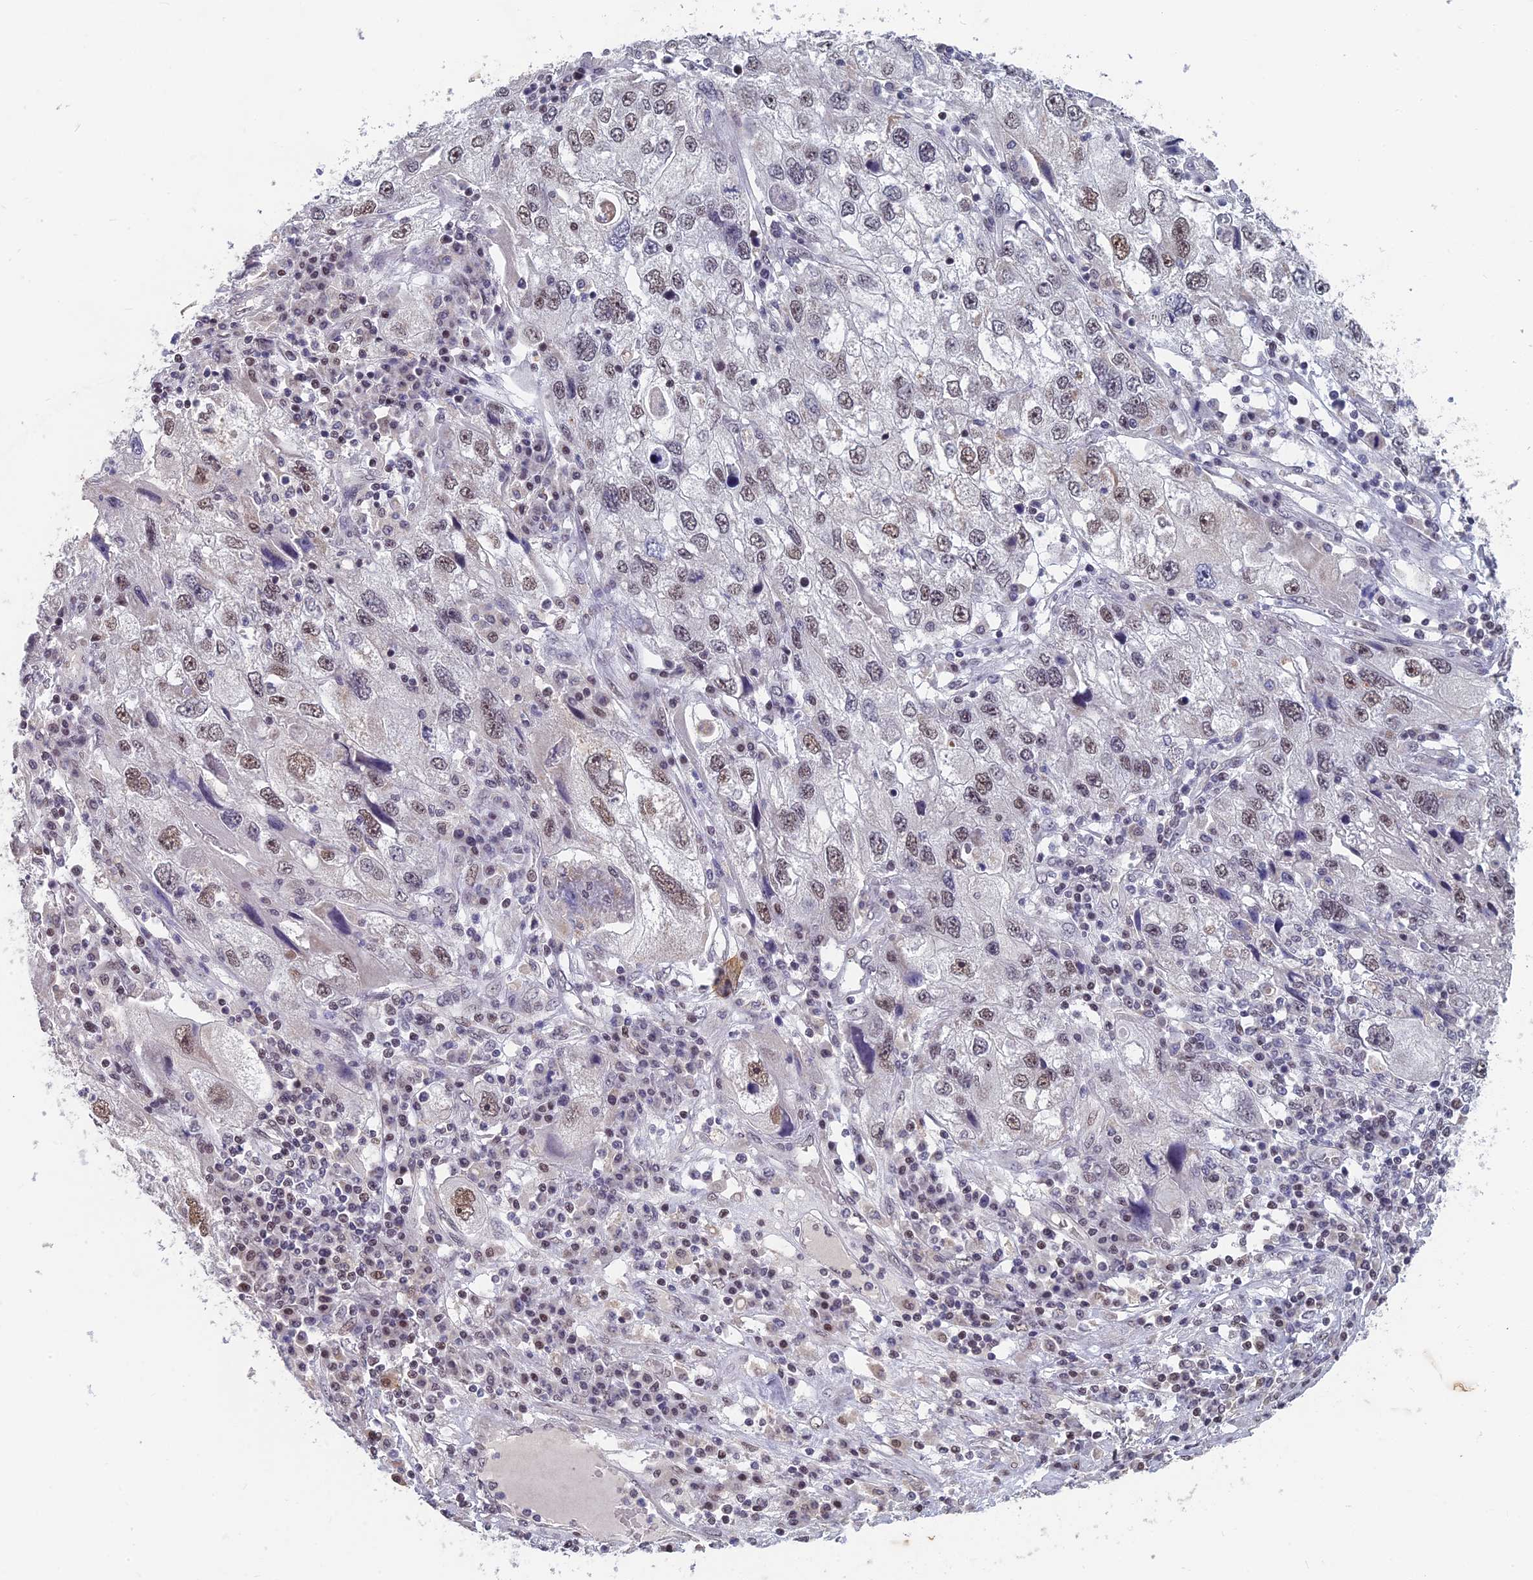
{"staining": {"intensity": "weak", "quantity": "25%-75%", "location": "nuclear"}, "tissue": "endometrial cancer", "cell_type": "Tumor cells", "image_type": "cancer", "snomed": [{"axis": "morphology", "description": "Adenocarcinoma, NOS"}, {"axis": "topography", "description": "Endometrium"}], "caption": "Protein staining reveals weak nuclear expression in approximately 25%-75% of tumor cells in endometrial adenocarcinoma.", "gene": "MT-CO3", "patient": {"sex": "female", "age": 49}}